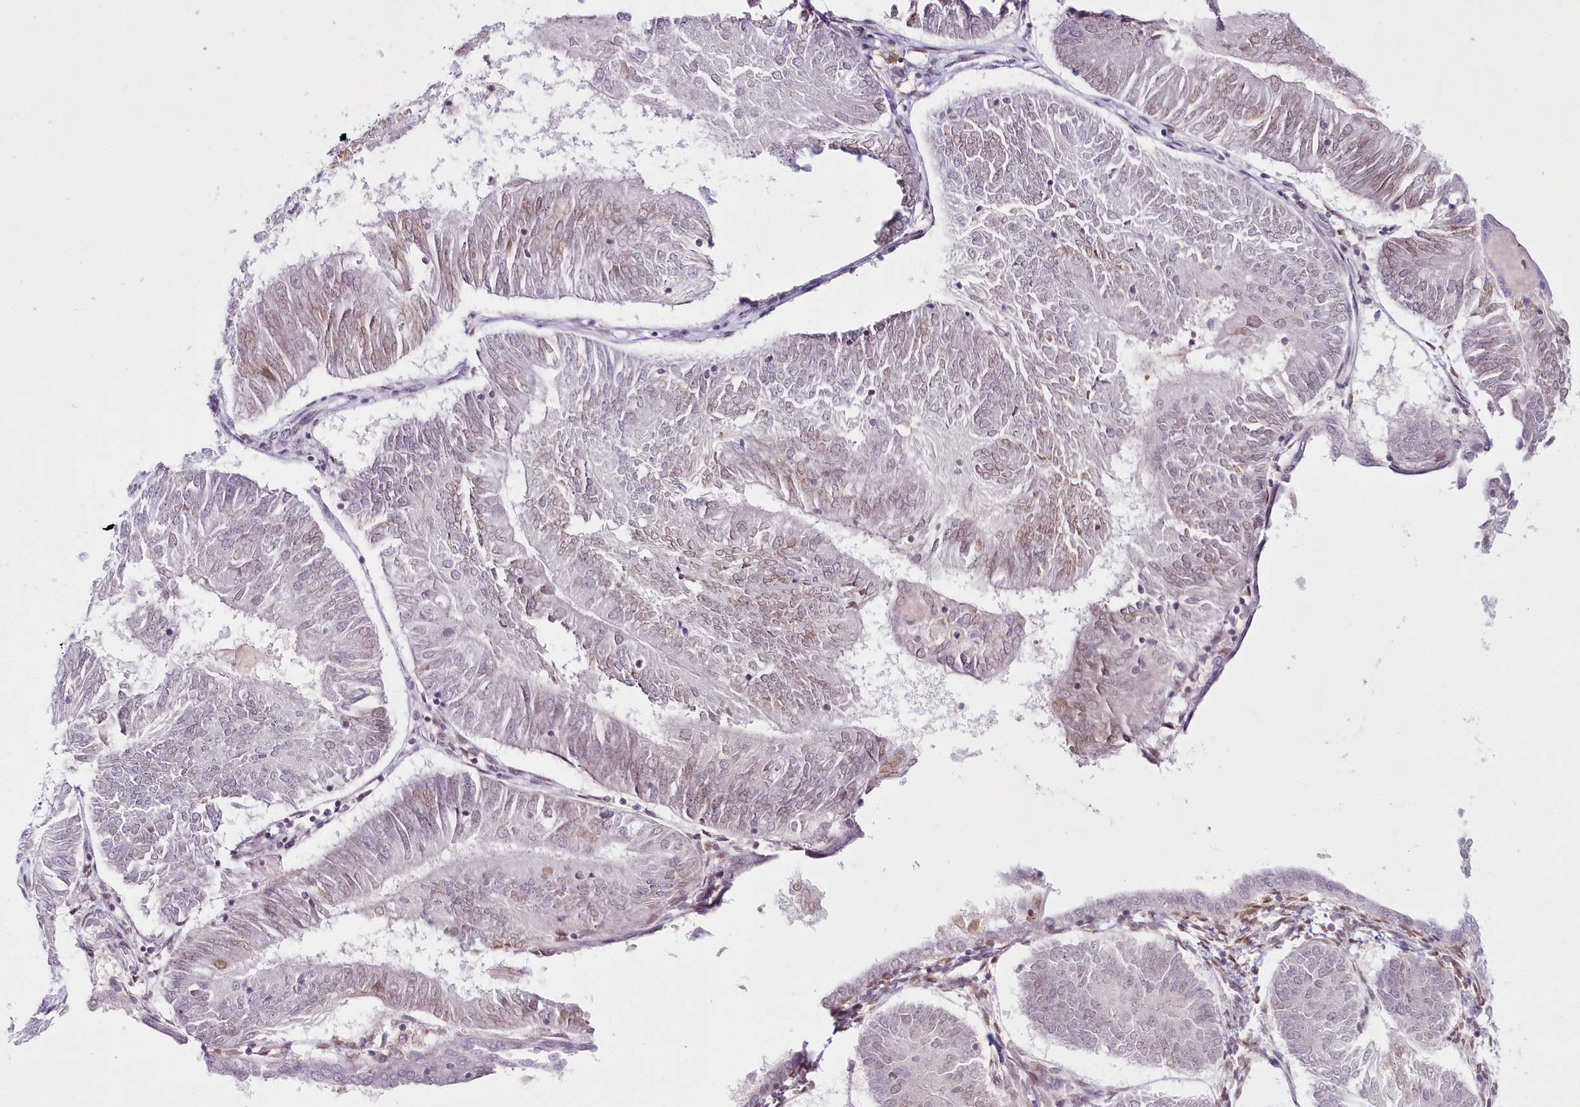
{"staining": {"intensity": "weak", "quantity": "25%-75%", "location": "nuclear"}, "tissue": "endometrial cancer", "cell_type": "Tumor cells", "image_type": "cancer", "snomed": [{"axis": "morphology", "description": "Adenocarcinoma, NOS"}, {"axis": "topography", "description": "Endometrium"}], "caption": "DAB immunohistochemical staining of human endometrial cancer (adenocarcinoma) demonstrates weak nuclear protein positivity in about 25%-75% of tumor cells. (DAB IHC with brightfield microscopy, high magnification).", "gene": "HYCC2", "patient": {"sex": "female", "age": 58}}